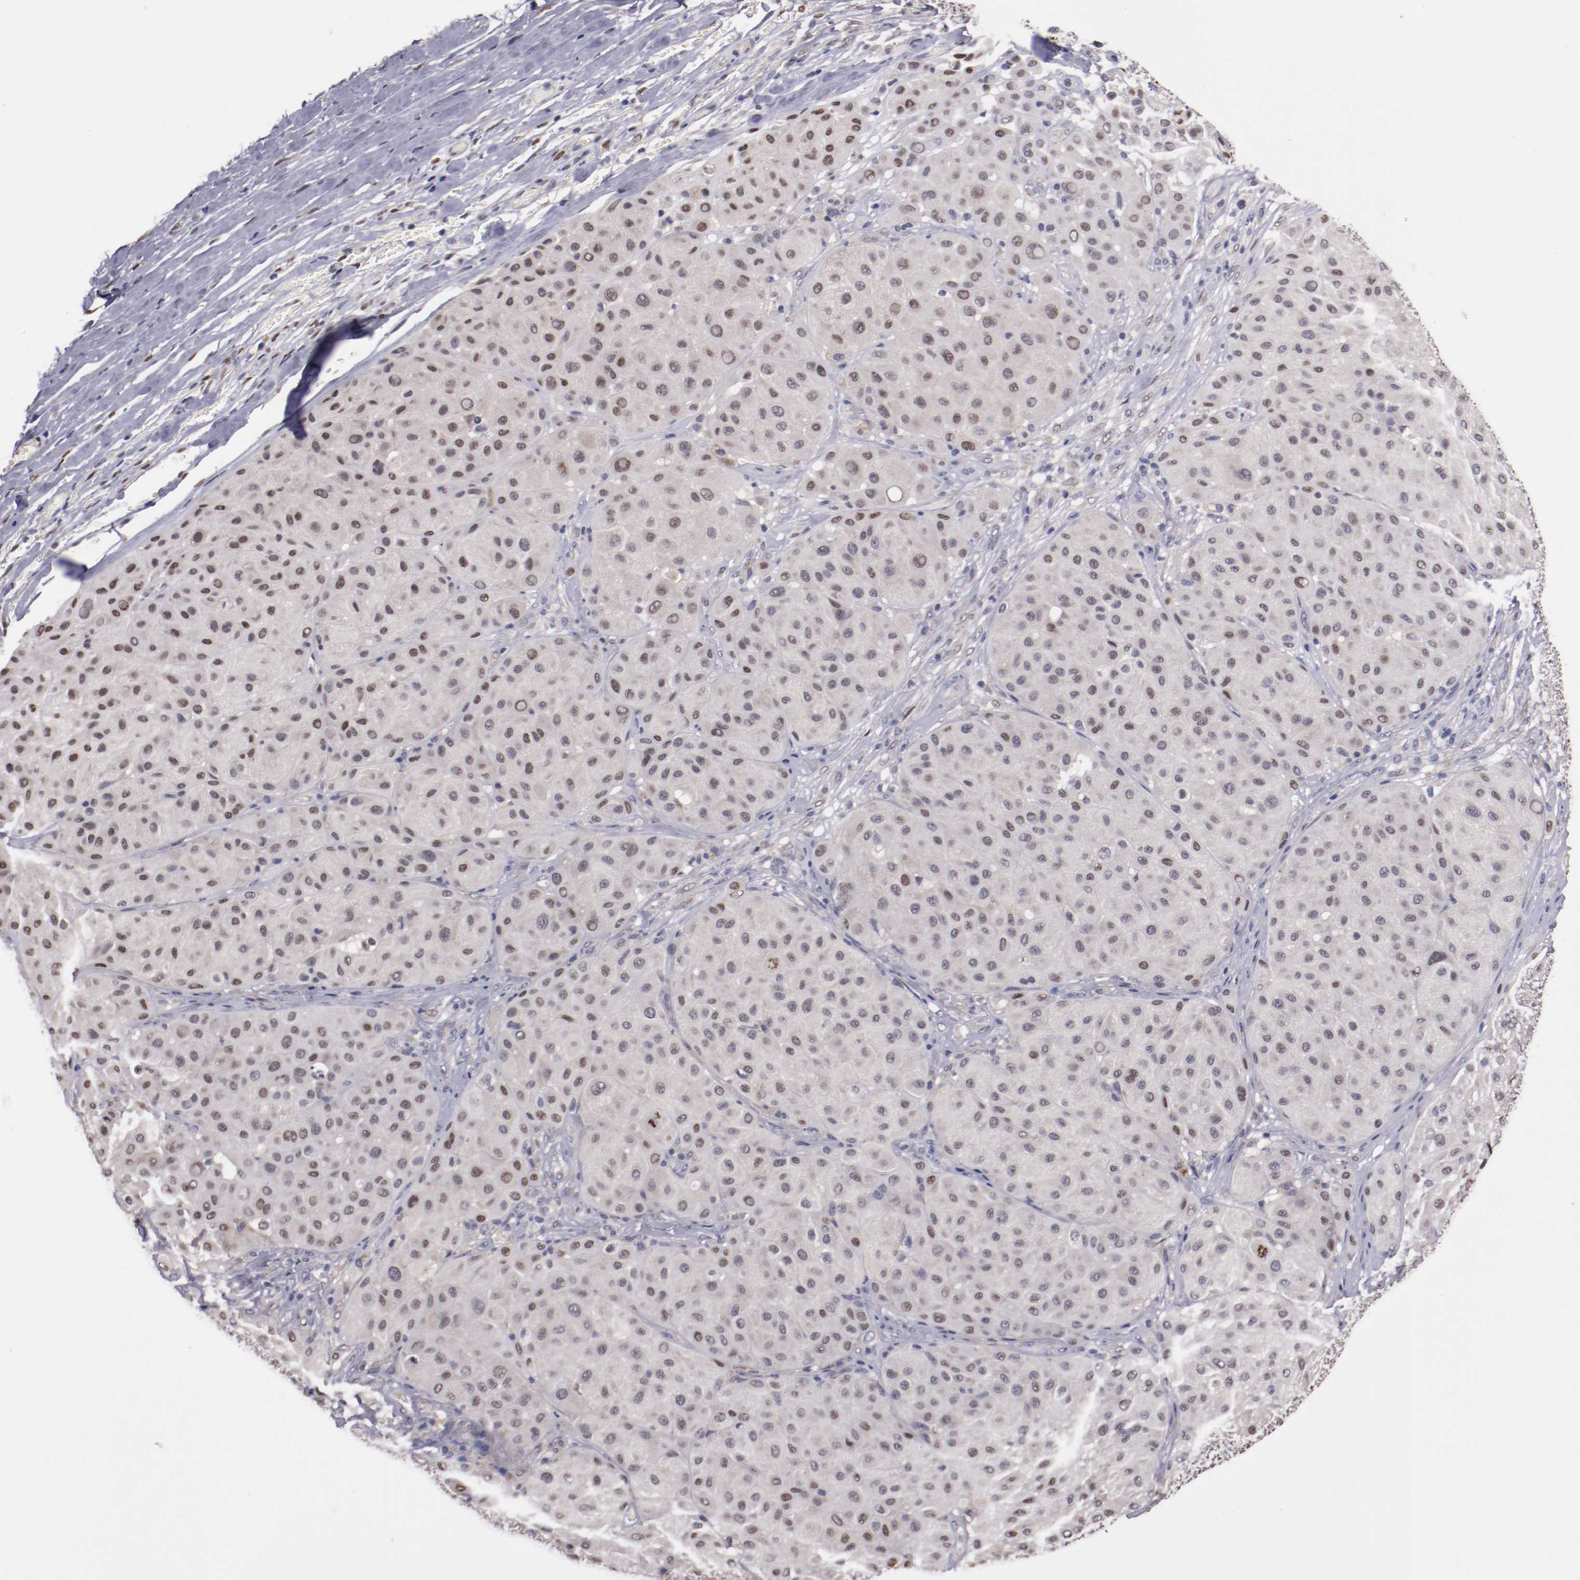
{"staining": {"intensity": "weak", "quantity": "<25%", "location": "nuclear"}, "tissue": "melanoma", "cell_type": "Tumor cells", "image_type": "cancer", "snomed": [{"axis": "morphology", "description": "Normal tissue, NOS"}, {"axis": "morphology", "description": "Malignant melanoma, Metastatic site"}, {"axis": "topography", "description": "Skin"}], "caption": "Image shows no significant protein staining in tumor cells of malignant melanoma (metastatic site).", "gene": "FAM81A", "patient": {"sex": "male", "age": 41}}